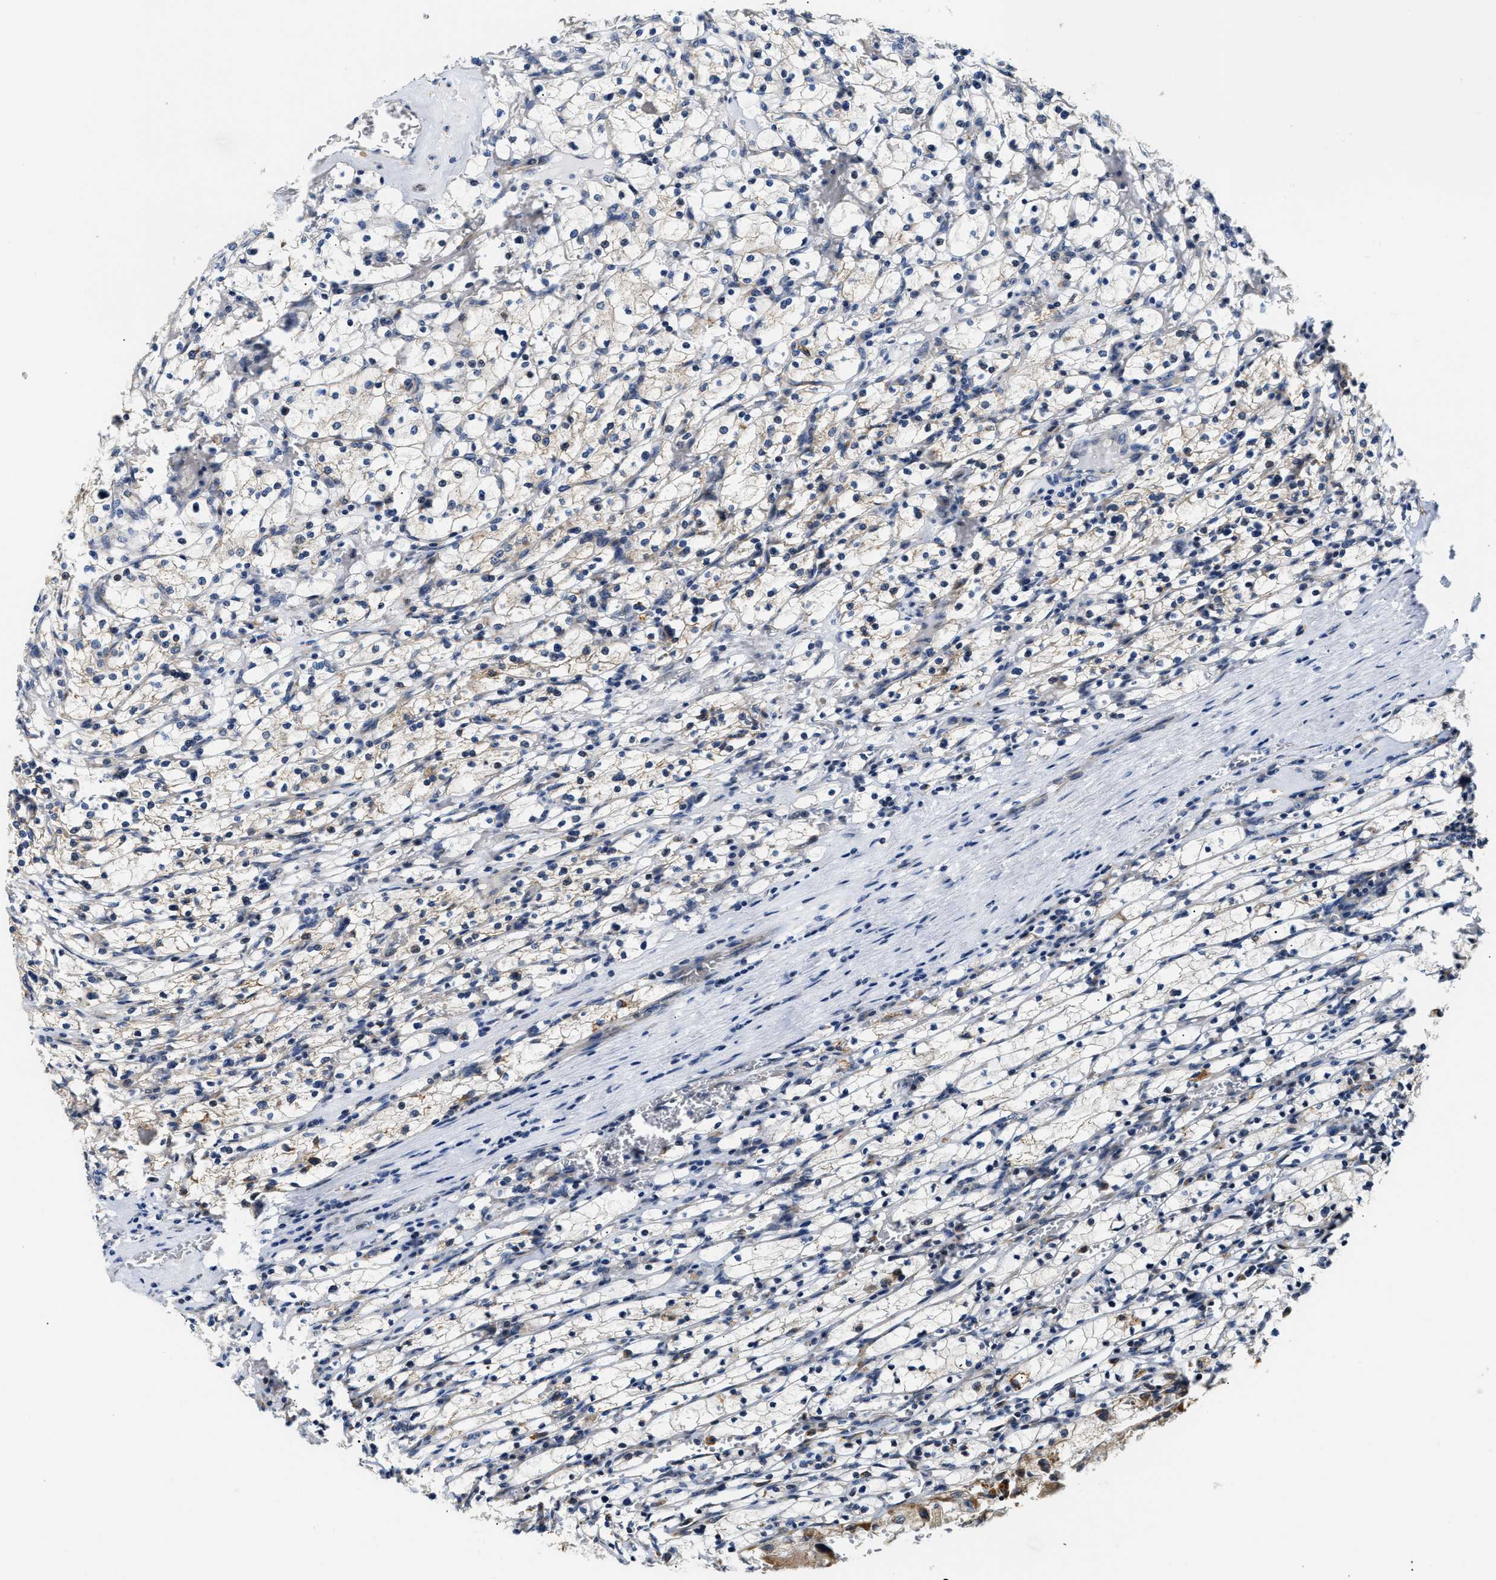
{"staining": {"intensity": "moderate", "quantity": "25%-75%", "location": "cytoplasmic/membranous"}, "tissue": "renal cancer", "cell_type": "Tumor cells", "image_type": "cancer", "snomed": [{"axis": "morphology", "description": "Adenocarcinoma, NOS"}, {"axis": "topography", "description": "Kidney"}], "caption": "Immunohistochemistry micrograph of neoplastic tissue: human adenocarcinoma (renal) stained using IHC exhibits medium levels of moderate protein expression localized specifically in the cytoplasmic/membranous of tumor cells, appearing as a cytoplasmic/membranous brown color.", "gene": "DEPTOR", "patient": {"sex": "female", "age": 83}}